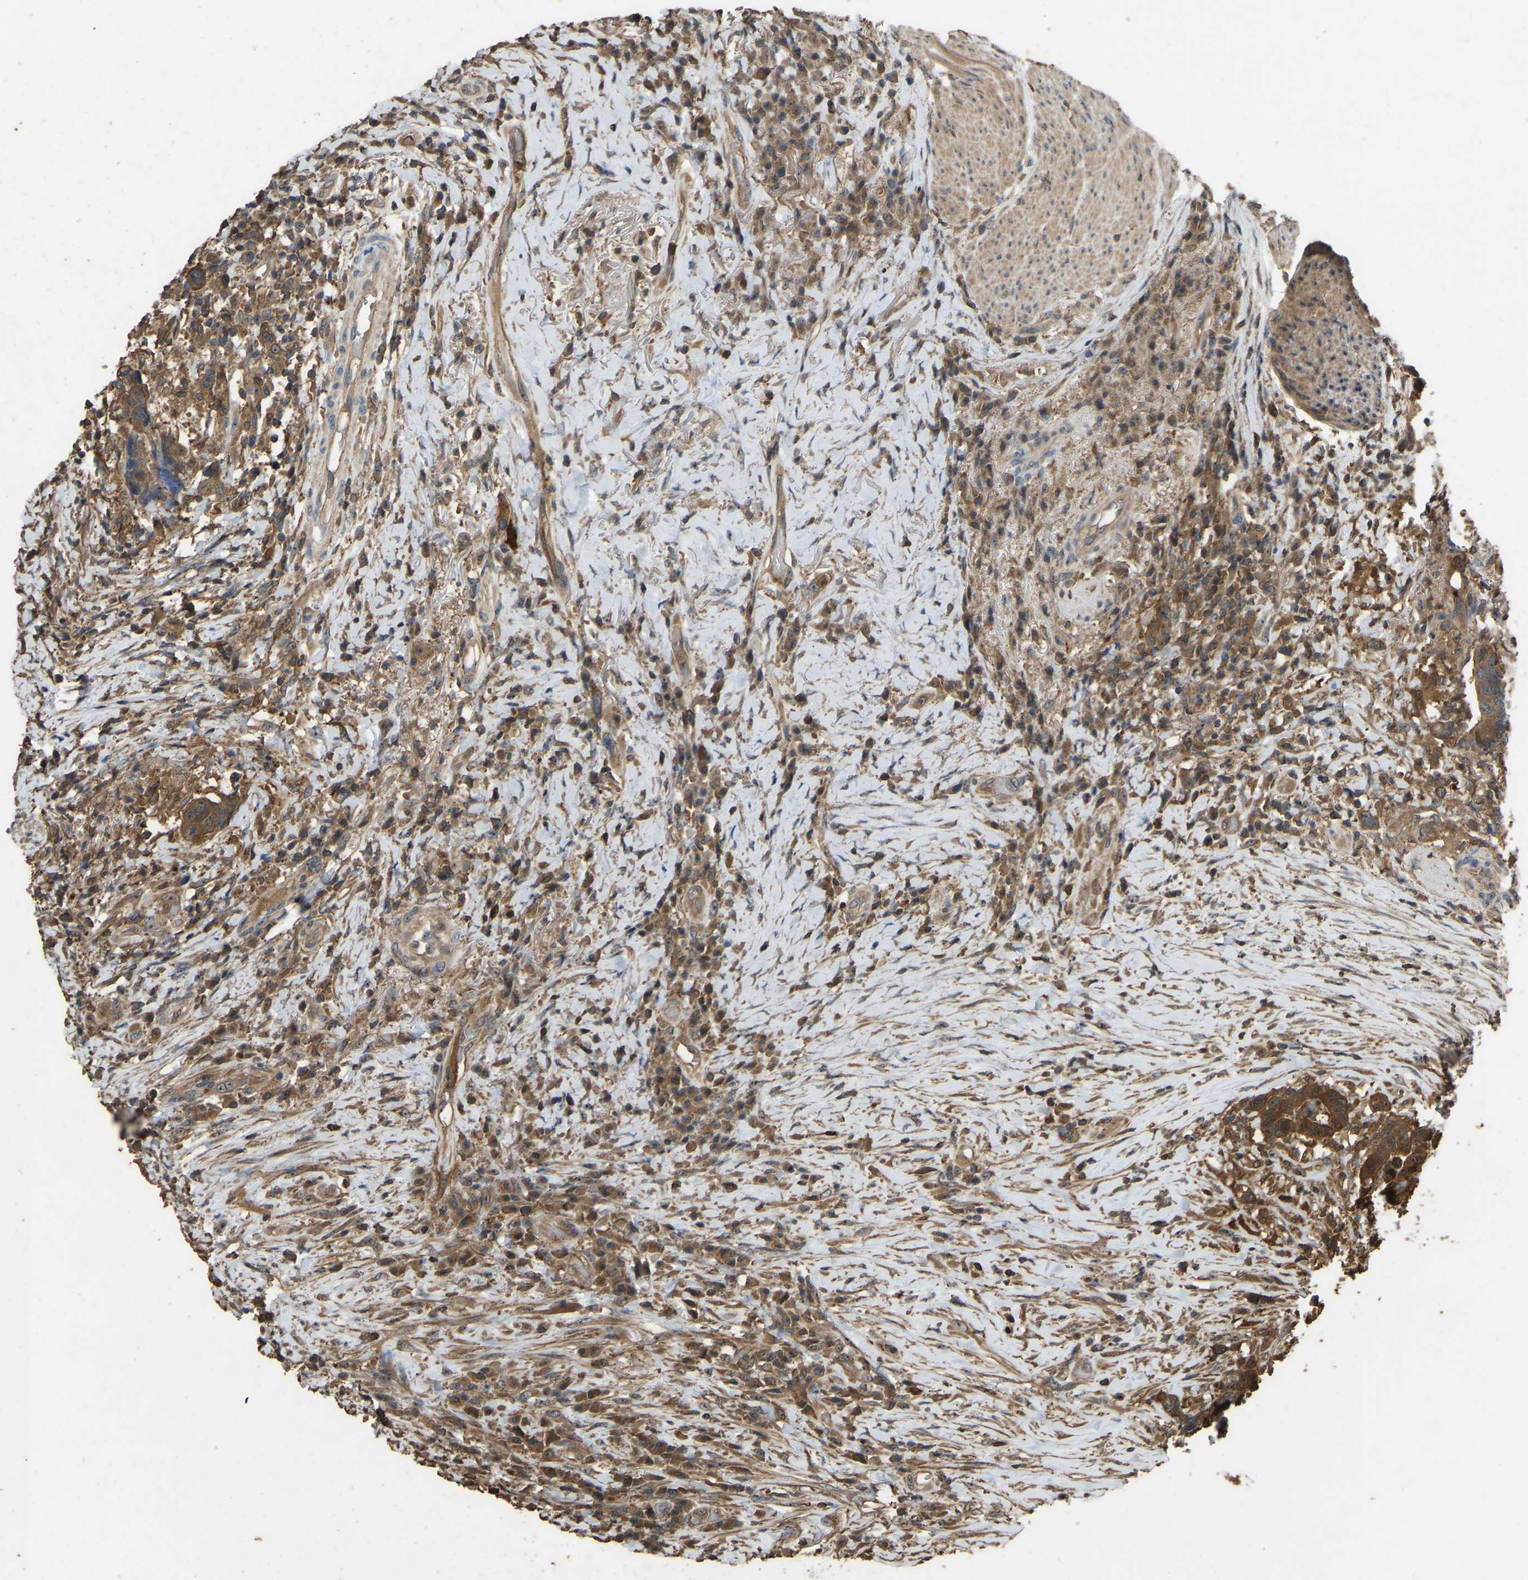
{"staining": {"intensity": "moderate", "quantity": ">75%", "location": "cytoplasmic/membranous"}, "tissue": "colorectal cancer", "cell_type": "Tumor cells", "image_type": "cancer", "snomed": [{"axis": "morphology", "description": "Adenocarcinoma, NOS"}, {"axis": "topography", "description": "Rectum"}], "caption": "High-power microscopy captured an IHC histopathology image of colorectal adenocarcinoma, revealing moderate cytoplasmic/membranous positivity in approximately >75% of tumor cells.", "gene": "FHIT", "patient": {"sex": "female", "age": 89}}